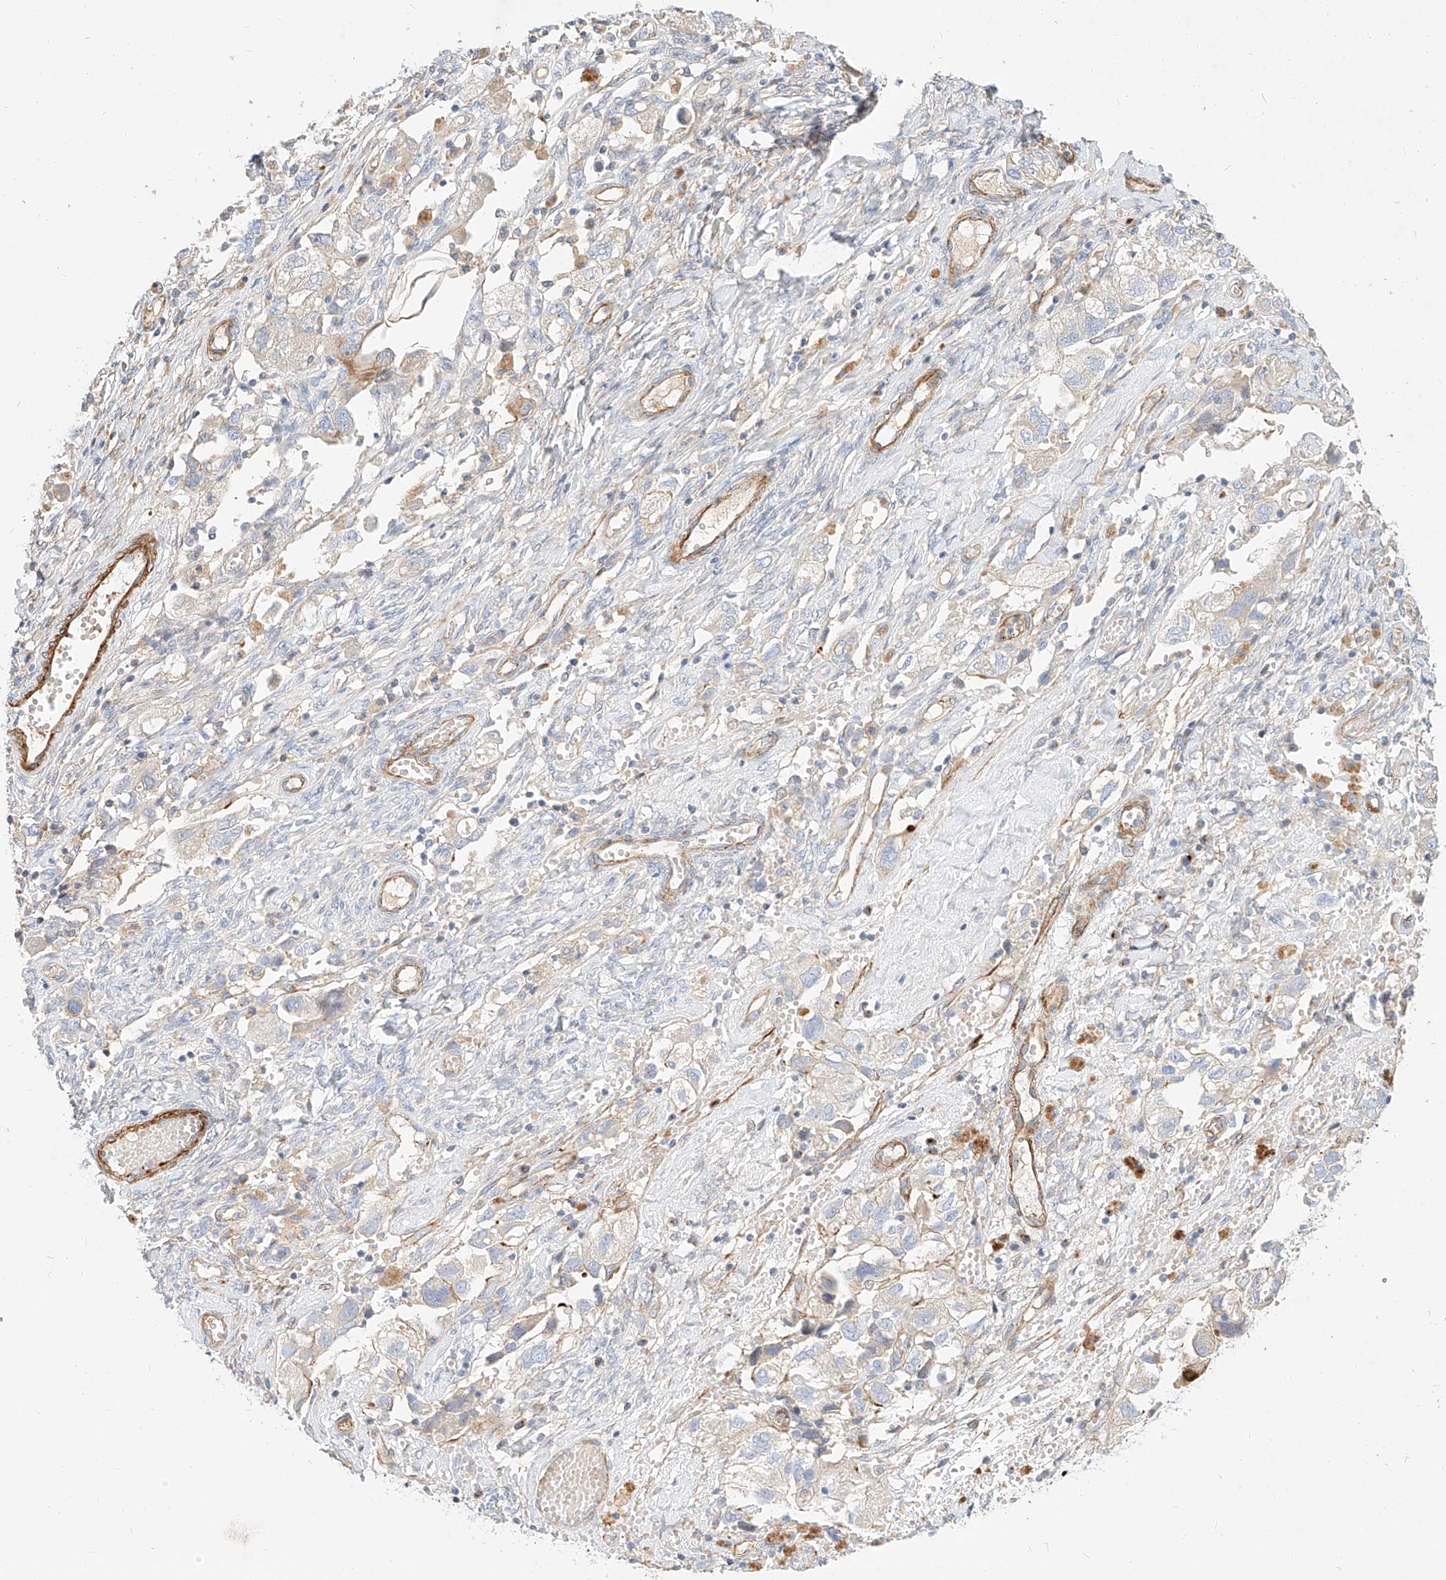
{"staining": {"intensity": "negative", "quantity": "none", "location": "none"}, "tissue": "ovarian cancer", "cell_type": "Tumor cells", "image_type": "cancer", "snomed": [{"axis": "morphology", "description": "Carcinoma, NOS"}, {"axis": "morphology", "description": "Cystadenocarcinoma, serous, NOS"}, {"axis": "topography", "description": "Ovary"}], "caption": "Photomicrograph shows no protein expression in tumor cells of serous cystadenocarcinoma (ovarian) tissue.", "gene": "KCNH5", "patient": {"sex": "female", "age": 69}}